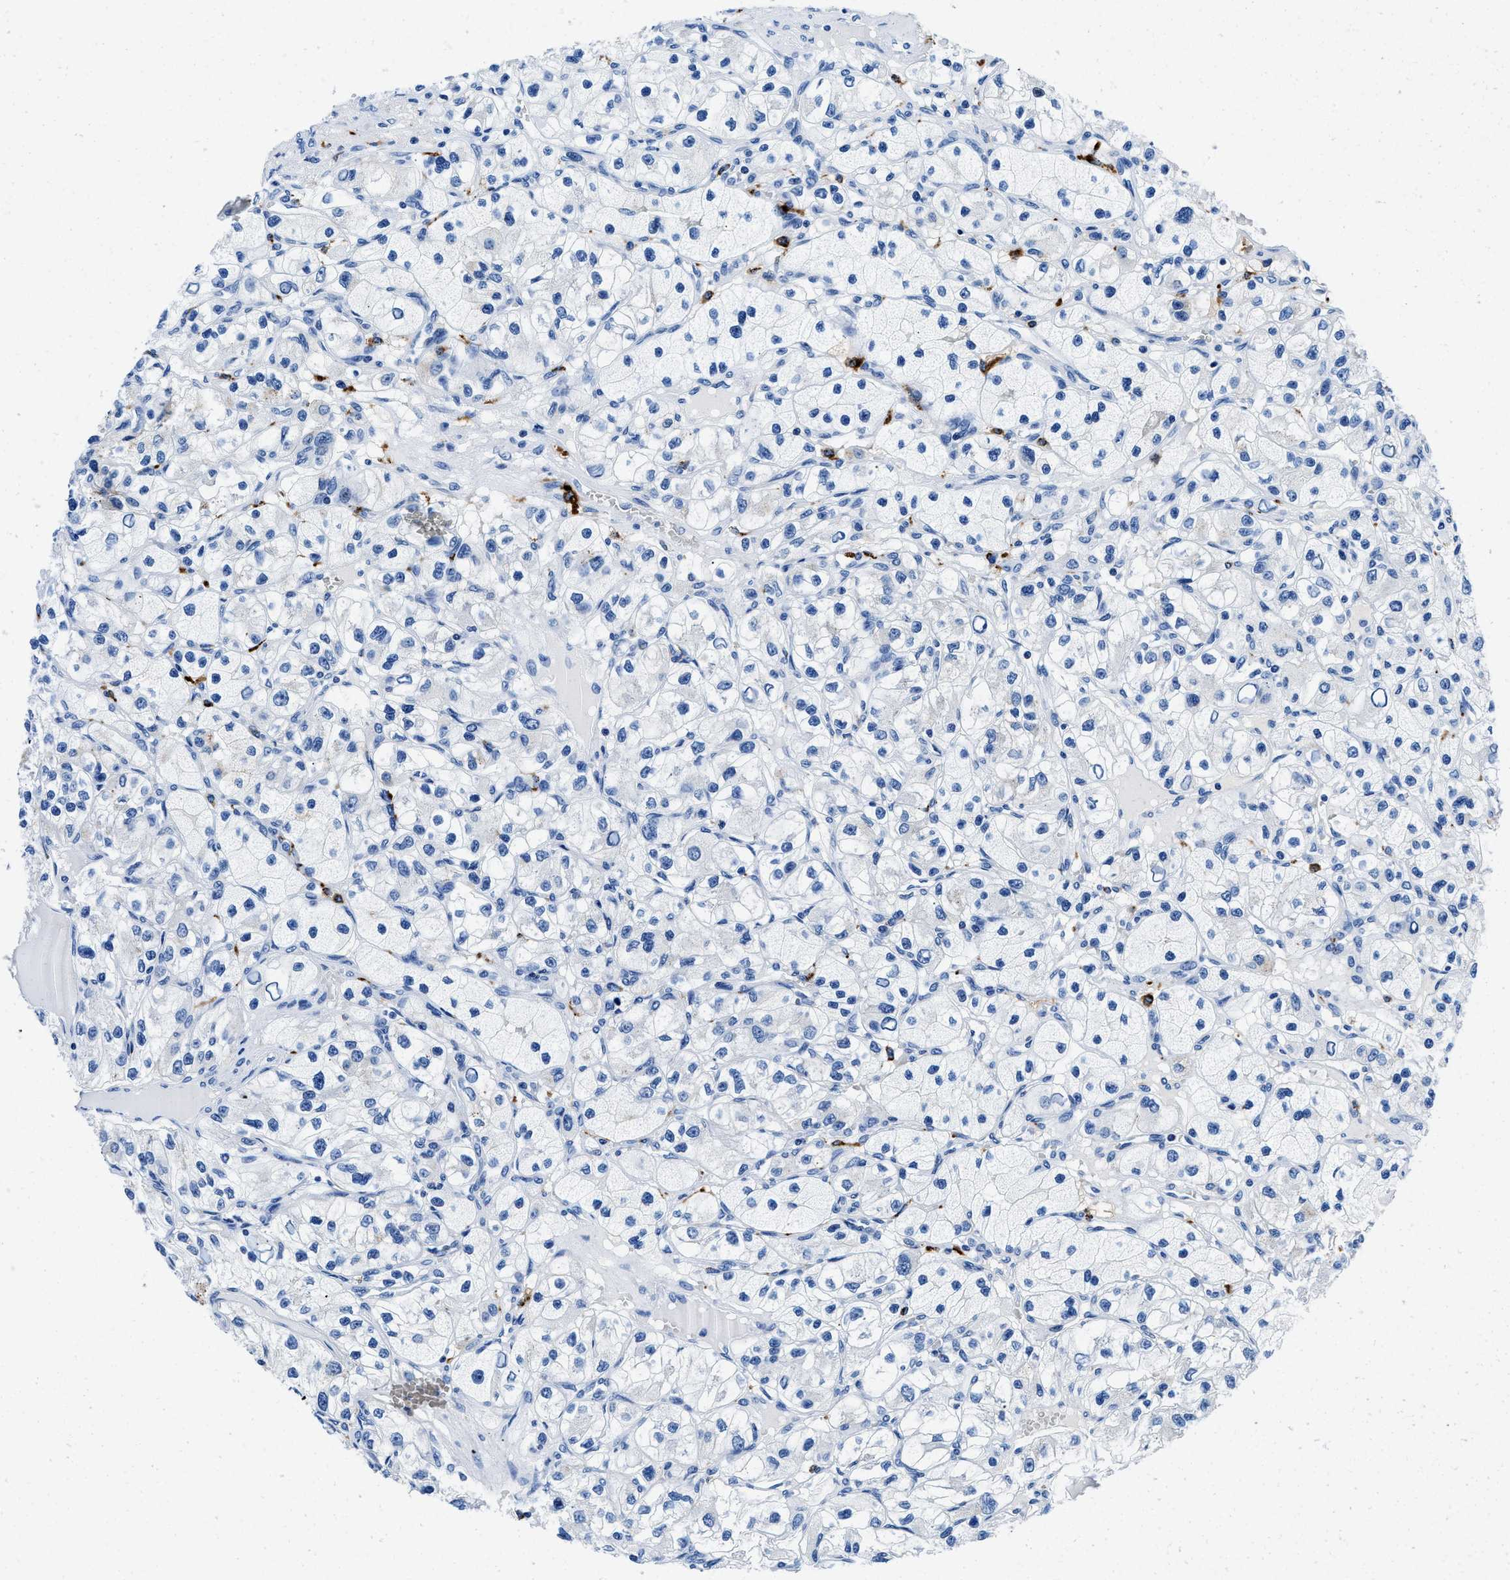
{"staining": {"intensity": "negative", "quantity": "none", "location": "none"}, "tissue": "renal cancer", "cell_type": "Tumor cells", "image_type": "cancer", "snomed": [{"axis": "morphology", "description": "Adenocarcinoma, NOS"}, {"axis": "topography", "description": "Kidney"}], "caption": "Immunohistochemistry (IHC) of renal adenocarcinoma reveals no positivity in tumor cells.", "gene": "OR14K1", "patient": {"sex": "female", "age": 57}}